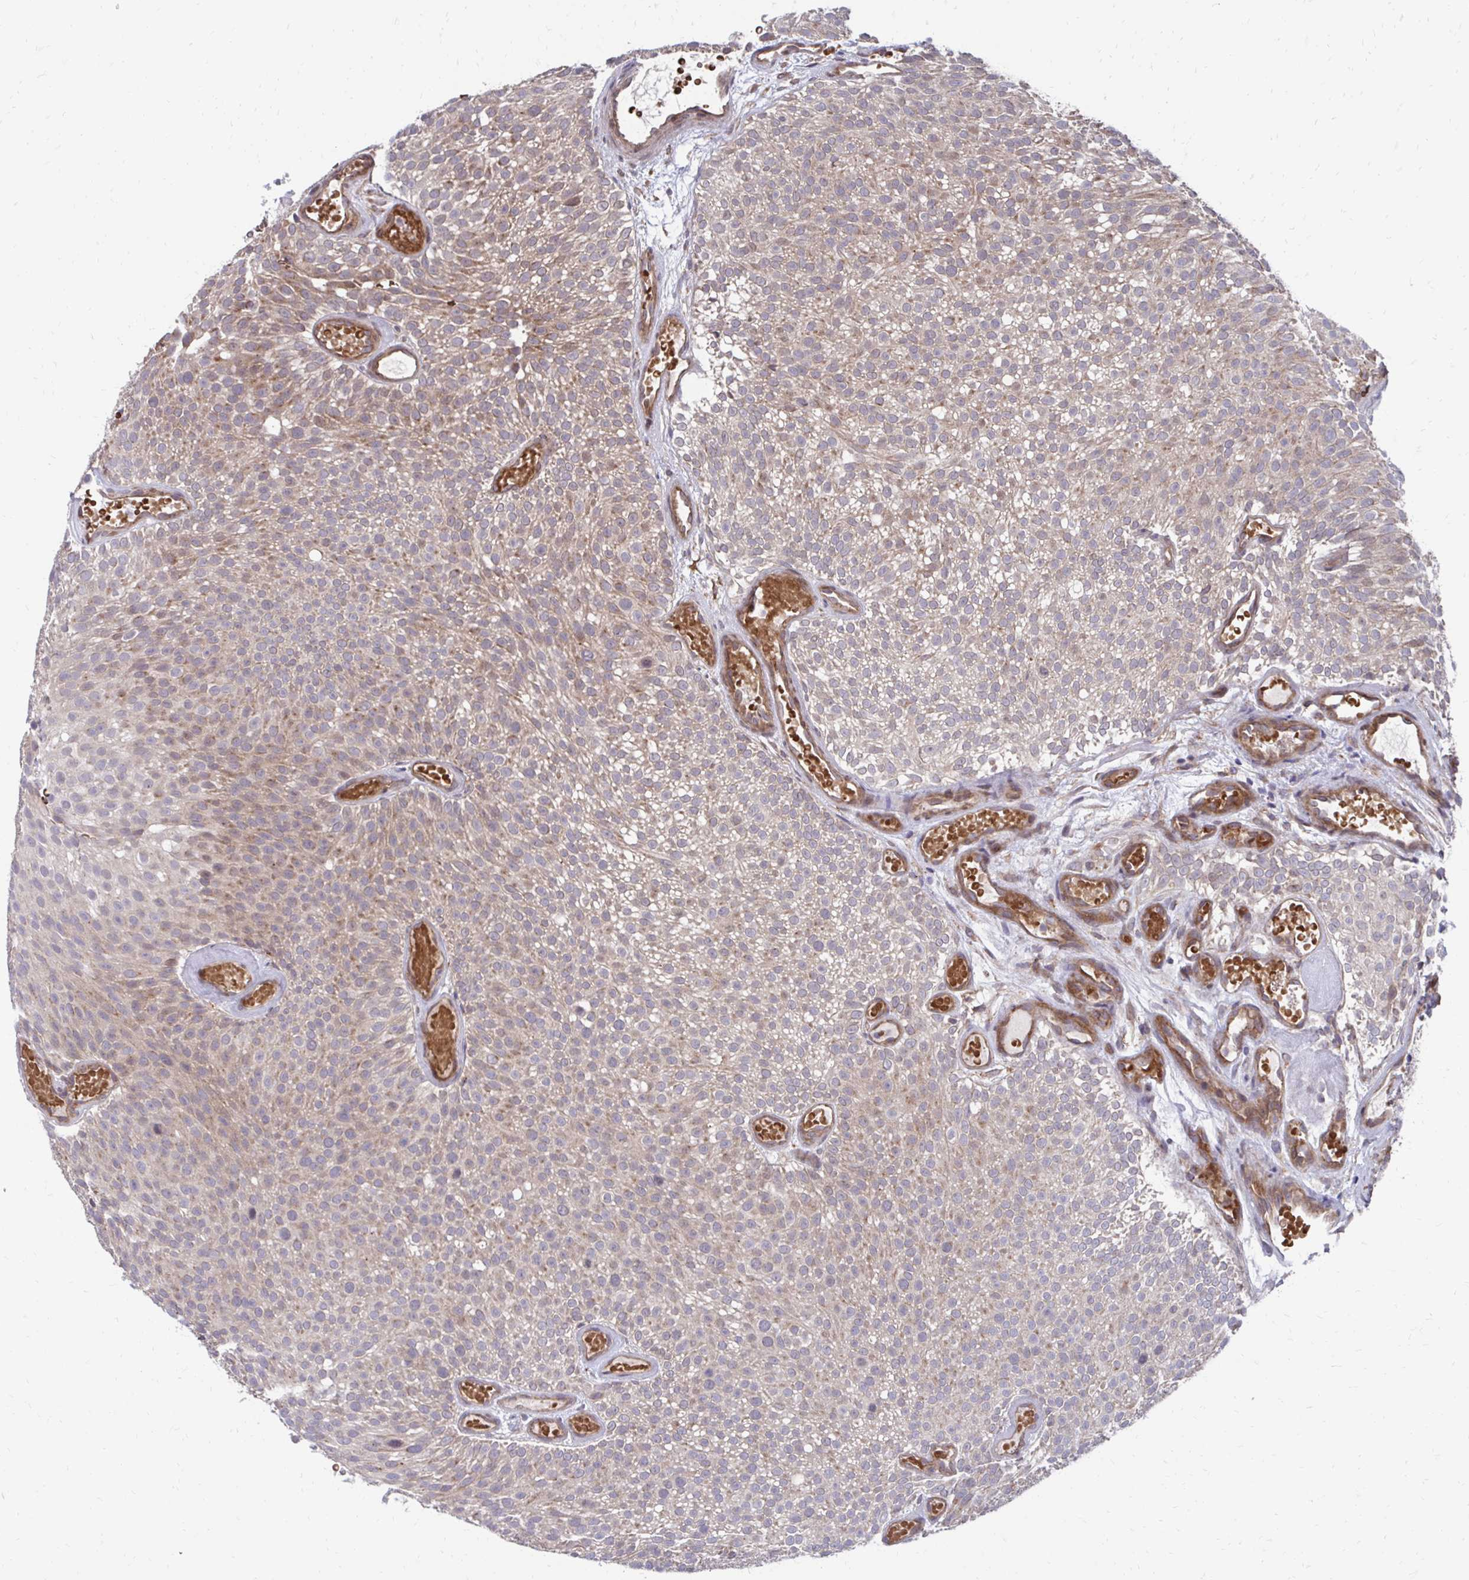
{"staining": {"intensity": "weak", "quantity": ">75%", "location": "cytoplasmic/membranous"}, "tissue": "urothelial cancer", "cell_type": "Tumor cells", "image_type": "cancer", "snomed": [{"axis": "morphology", "description": "Urothelial carcinoma, Low grade"}, {"axis": "topography", "description": "Urinary bladder"}], "caption": "Protein staining of urothelial cancer tissue displays weak cytoplasmic/membranous positivity in about >75% of tumor cells.", "gene": "ITPR2", "patient": {"sex": "male", "age": 78}}